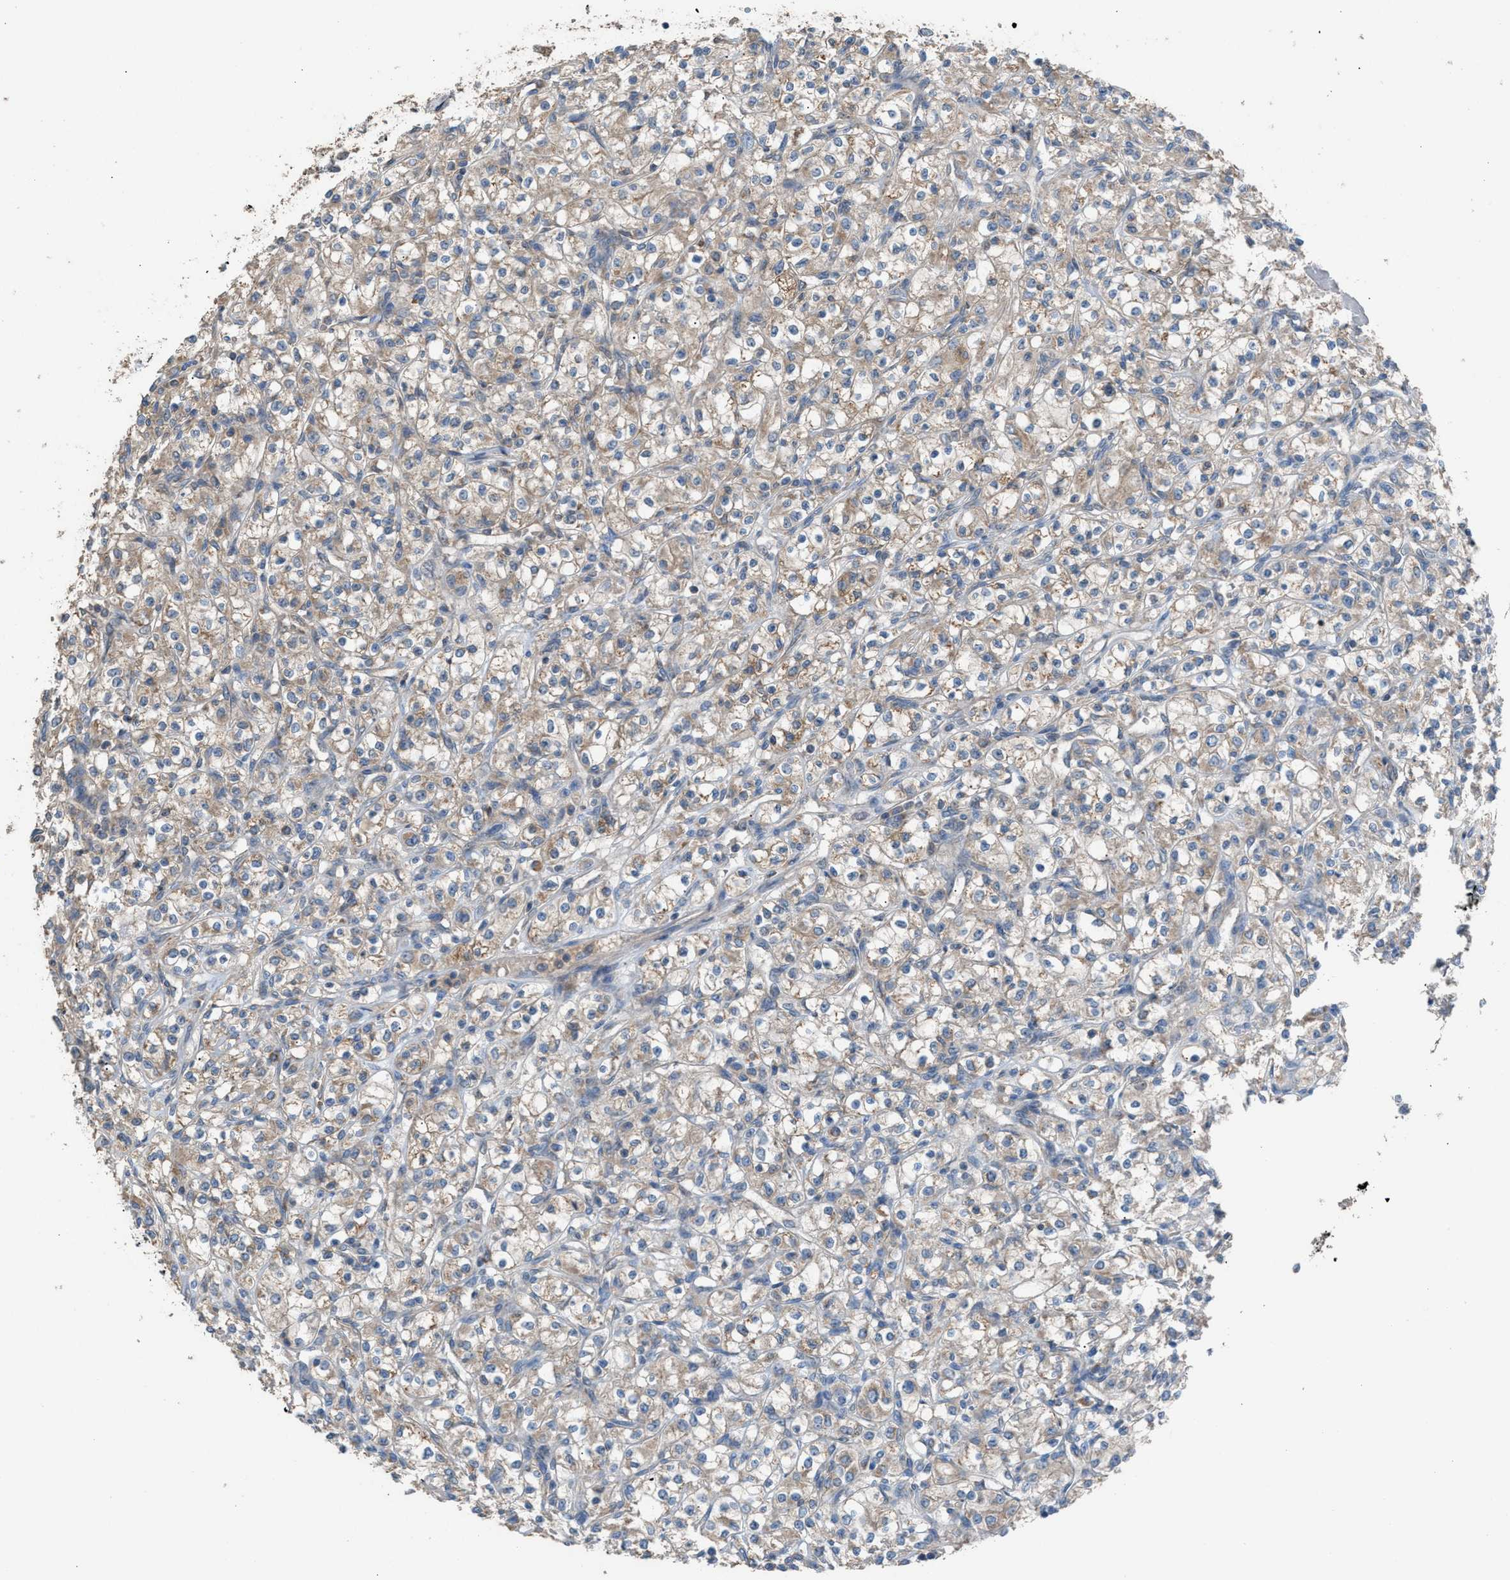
{"staining": {"intensity": "weak", "quantity": ">75%", "location": "cytoplasmic/membranous"}, "tissue": "renal cancer", "cell_type": "Tumor cells", "image_type": "cancer", "snomed": [{"axis": "morphology", "description": "Adenocarcinoma, NOS"}, {"axis": "topography", "description": "Kidney"}], "caption": "Renal cancer (adenocarcinoma) stained with immunohistochemistry reveals weak cytoplasmic/membranous staining in approximately >75% of tumor cells. (DAB = brown stain, brightfield microscopy at high magnification).", "gene": "TPK1", "patient": {"sex": "male", "age": 77}}